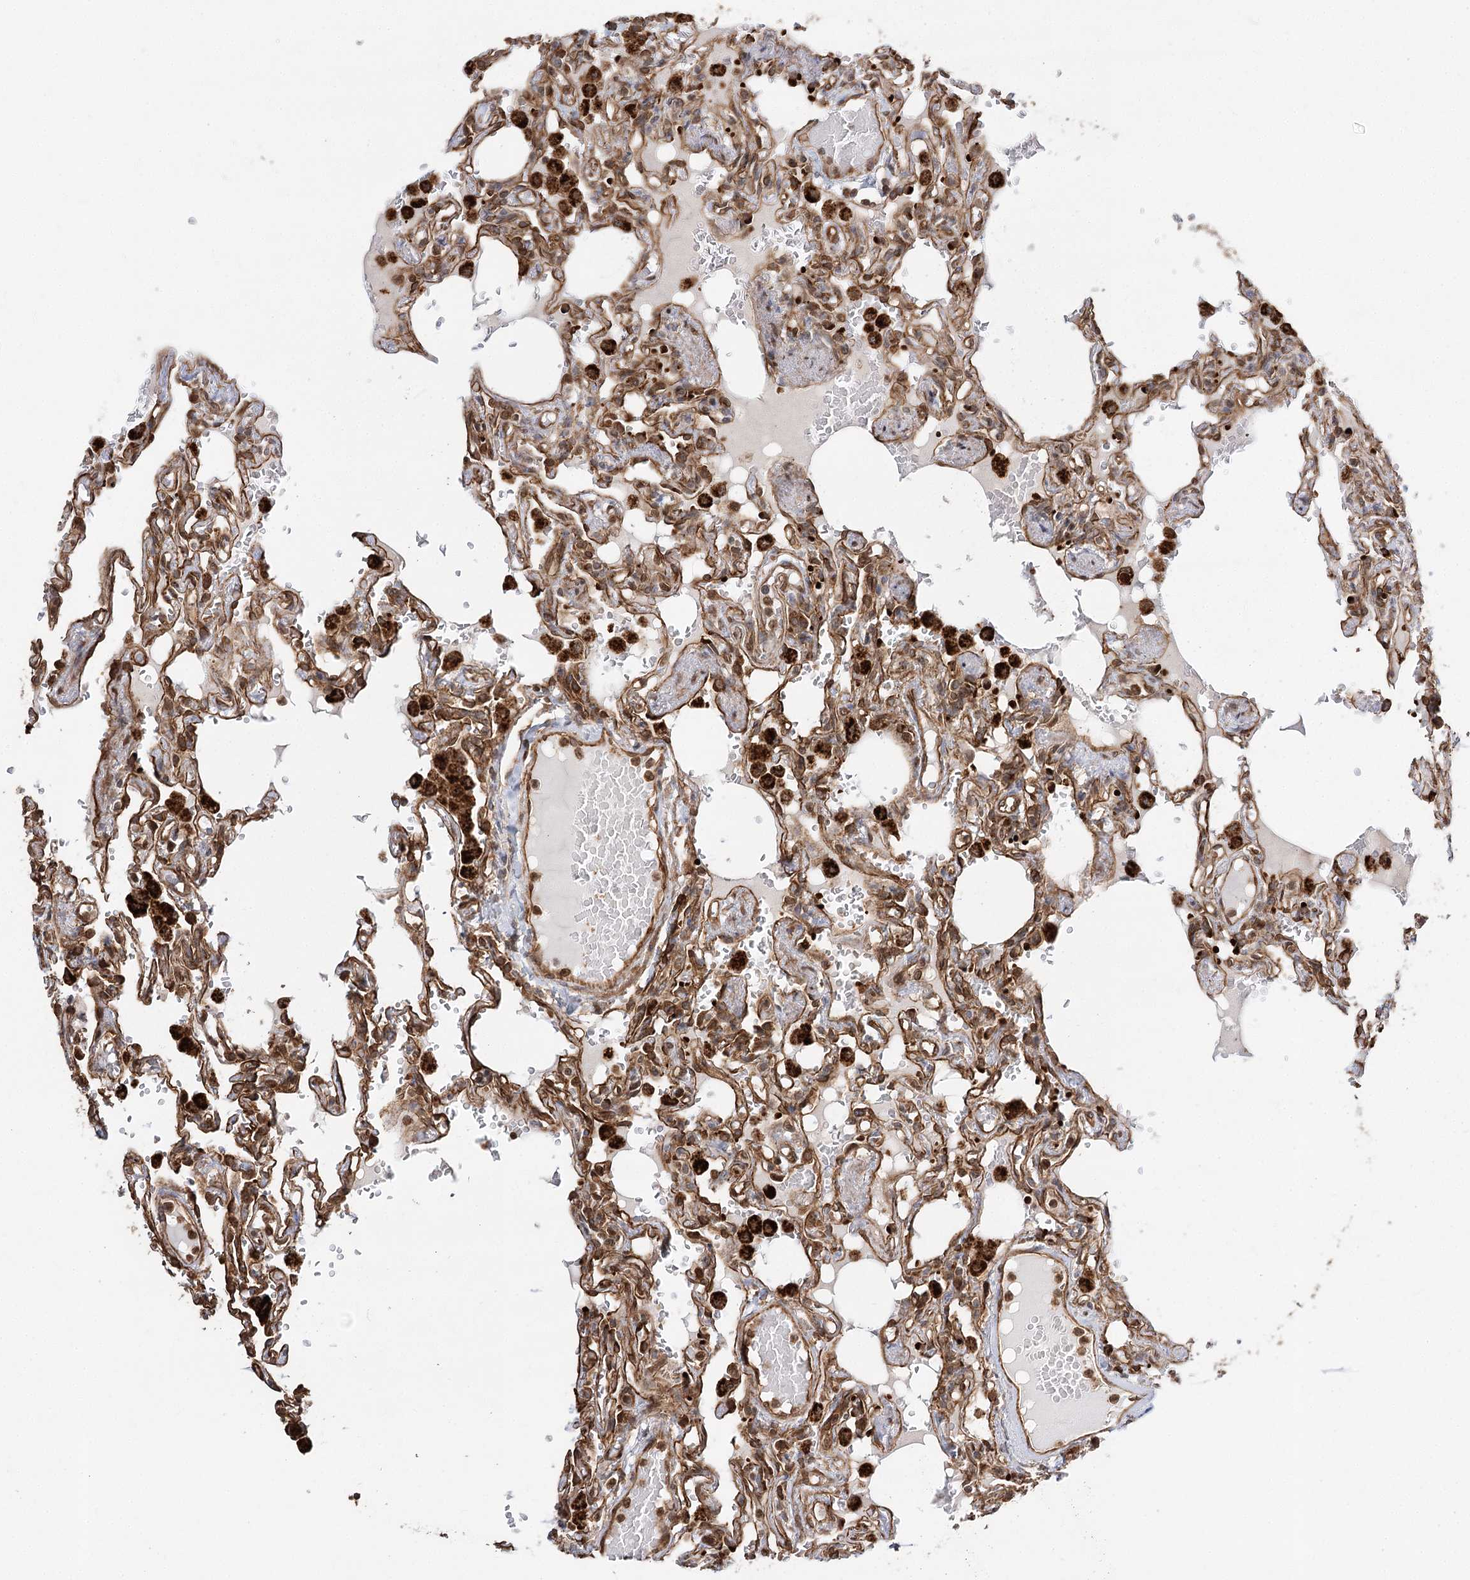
{"staining": {"intensity": "moderate", "quantity": ">75%", "location": "cytoplasmic/membranous,nuclear"}, "tissue": "lung", "cell_type": "Alveolar cells", "image_type": "normal", "snomed": [{"axis": "morphology", "description": "Normal tissue, NOS"}, {"axis": "topography", "description": "Lung"}], "caption": "Immunohistochemistry (IHC) of benign lung displays medium levels of moderate cytoplasmic/membranous,nuclear expression in approximately >75% of alveolar cells. Nuclei are stained in blue.", "gene": "DNAJB14", "patient": {"sex": "male", "age": 21}}